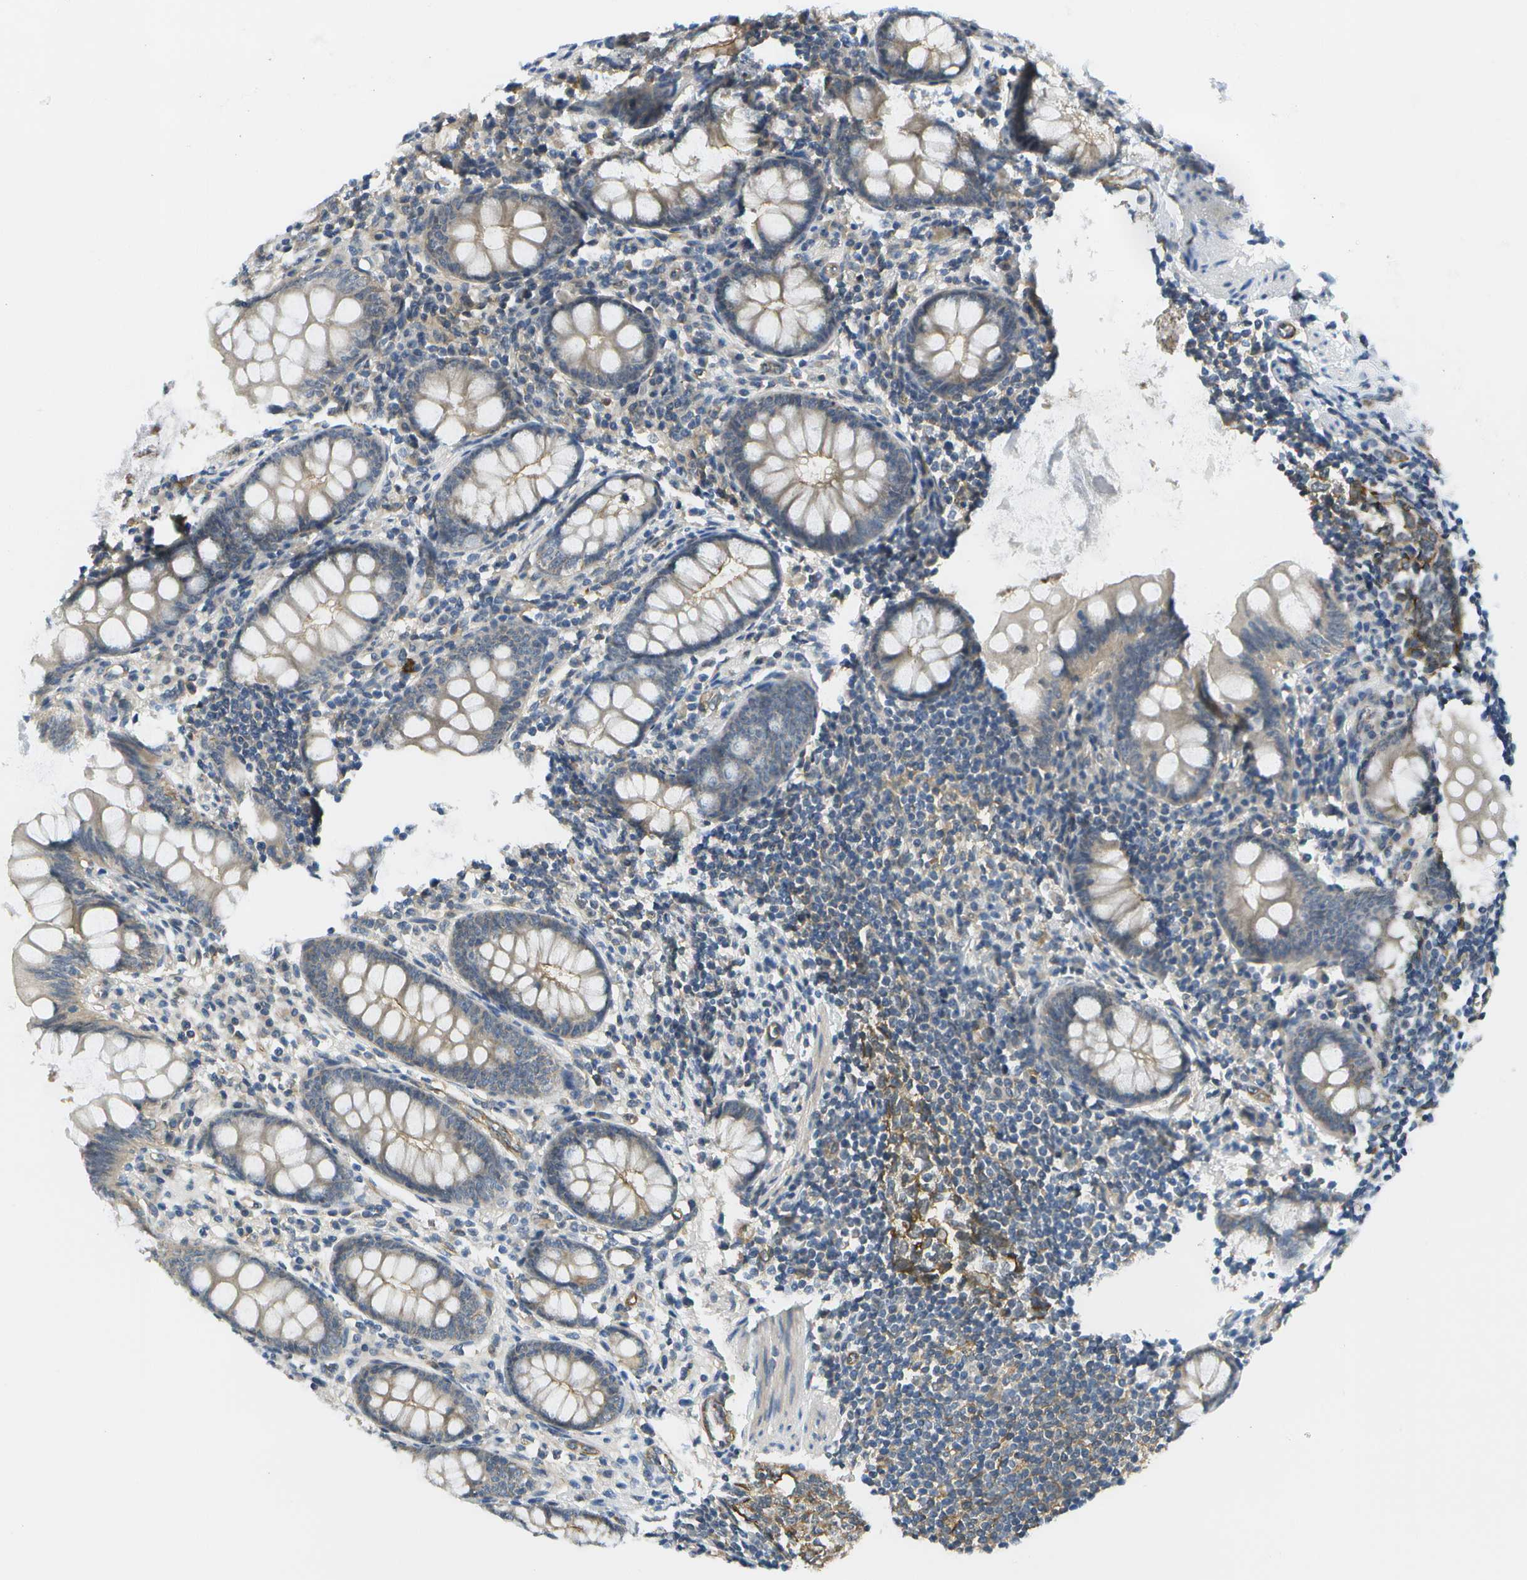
{"staining": {"intensity": "weak", "quantity": "<25%", "location": "cytoplasmic/membranous"}, "tissue": "appendix", "cell_type": "Glandular cells", "image_type": "normal", "snomed": [{"axis": "morphology", "description": "Normal tissue, NOS"}, {"axis": "topography", "description": "Appendix"}], "caption": "DAB immunohistochemical staining of benign human appendix displays no significant staining in glandular cells.", "gene": "KIAA0040", "patient": {"sex": "female", "age": 77}}